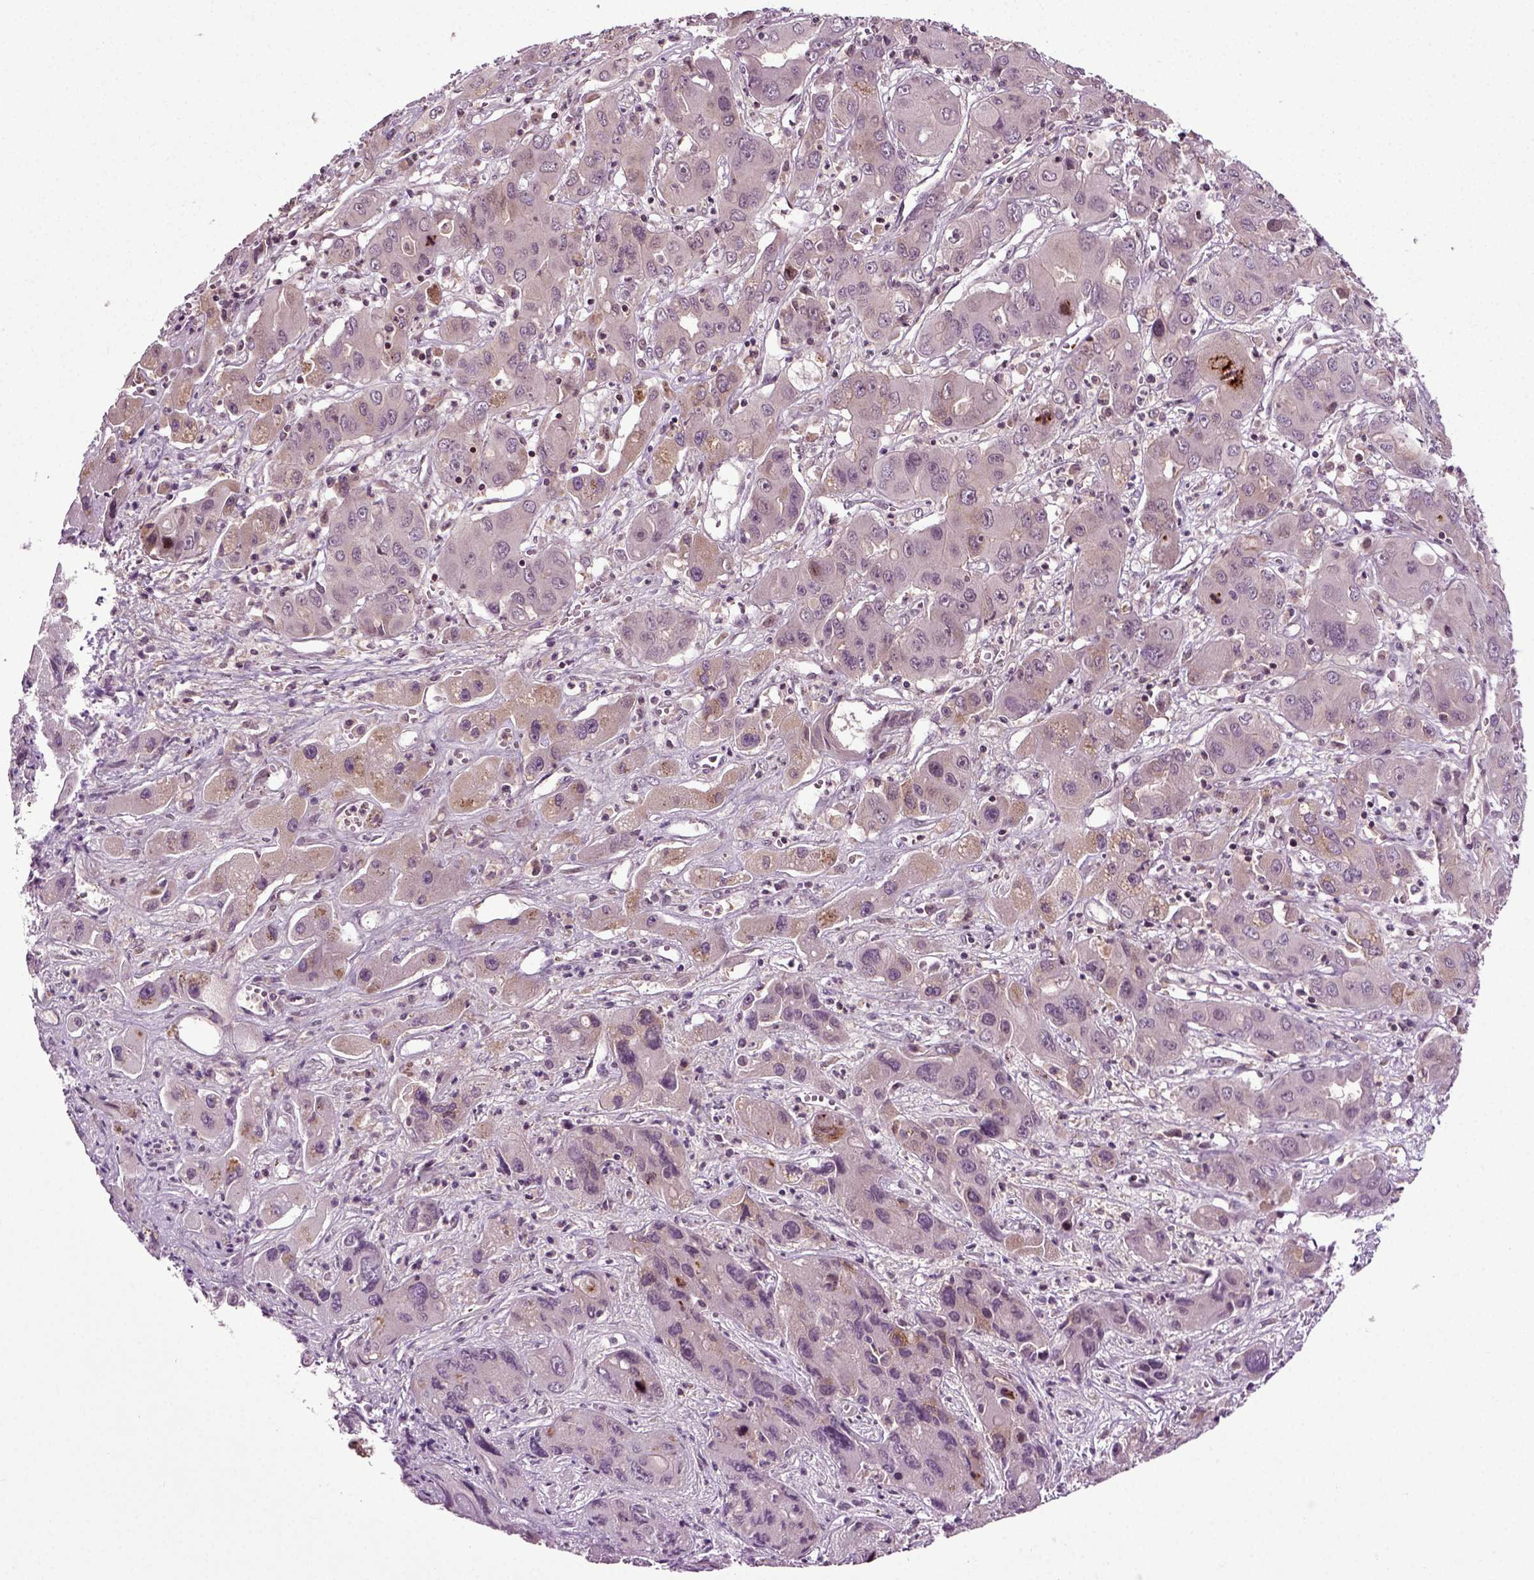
{"staining": {"intensity": "weak", "quantity": "<25%", "location": "cytoplasmic/membranous"}, "tissue": "liver cancer", "cell_type": "Tumor cells", "image_type": "cancer", "snomed": [{"axis": "morphology", "description": "Cholangiocarcinoma"}, {"axis": "topography", "description": "Liver"}], "caption": "Liver cancer stained for a protein using IHC displays no expression tumor cells.", "gene": "KNSTRN", "patient": {"sex": "male", "age": 67}}